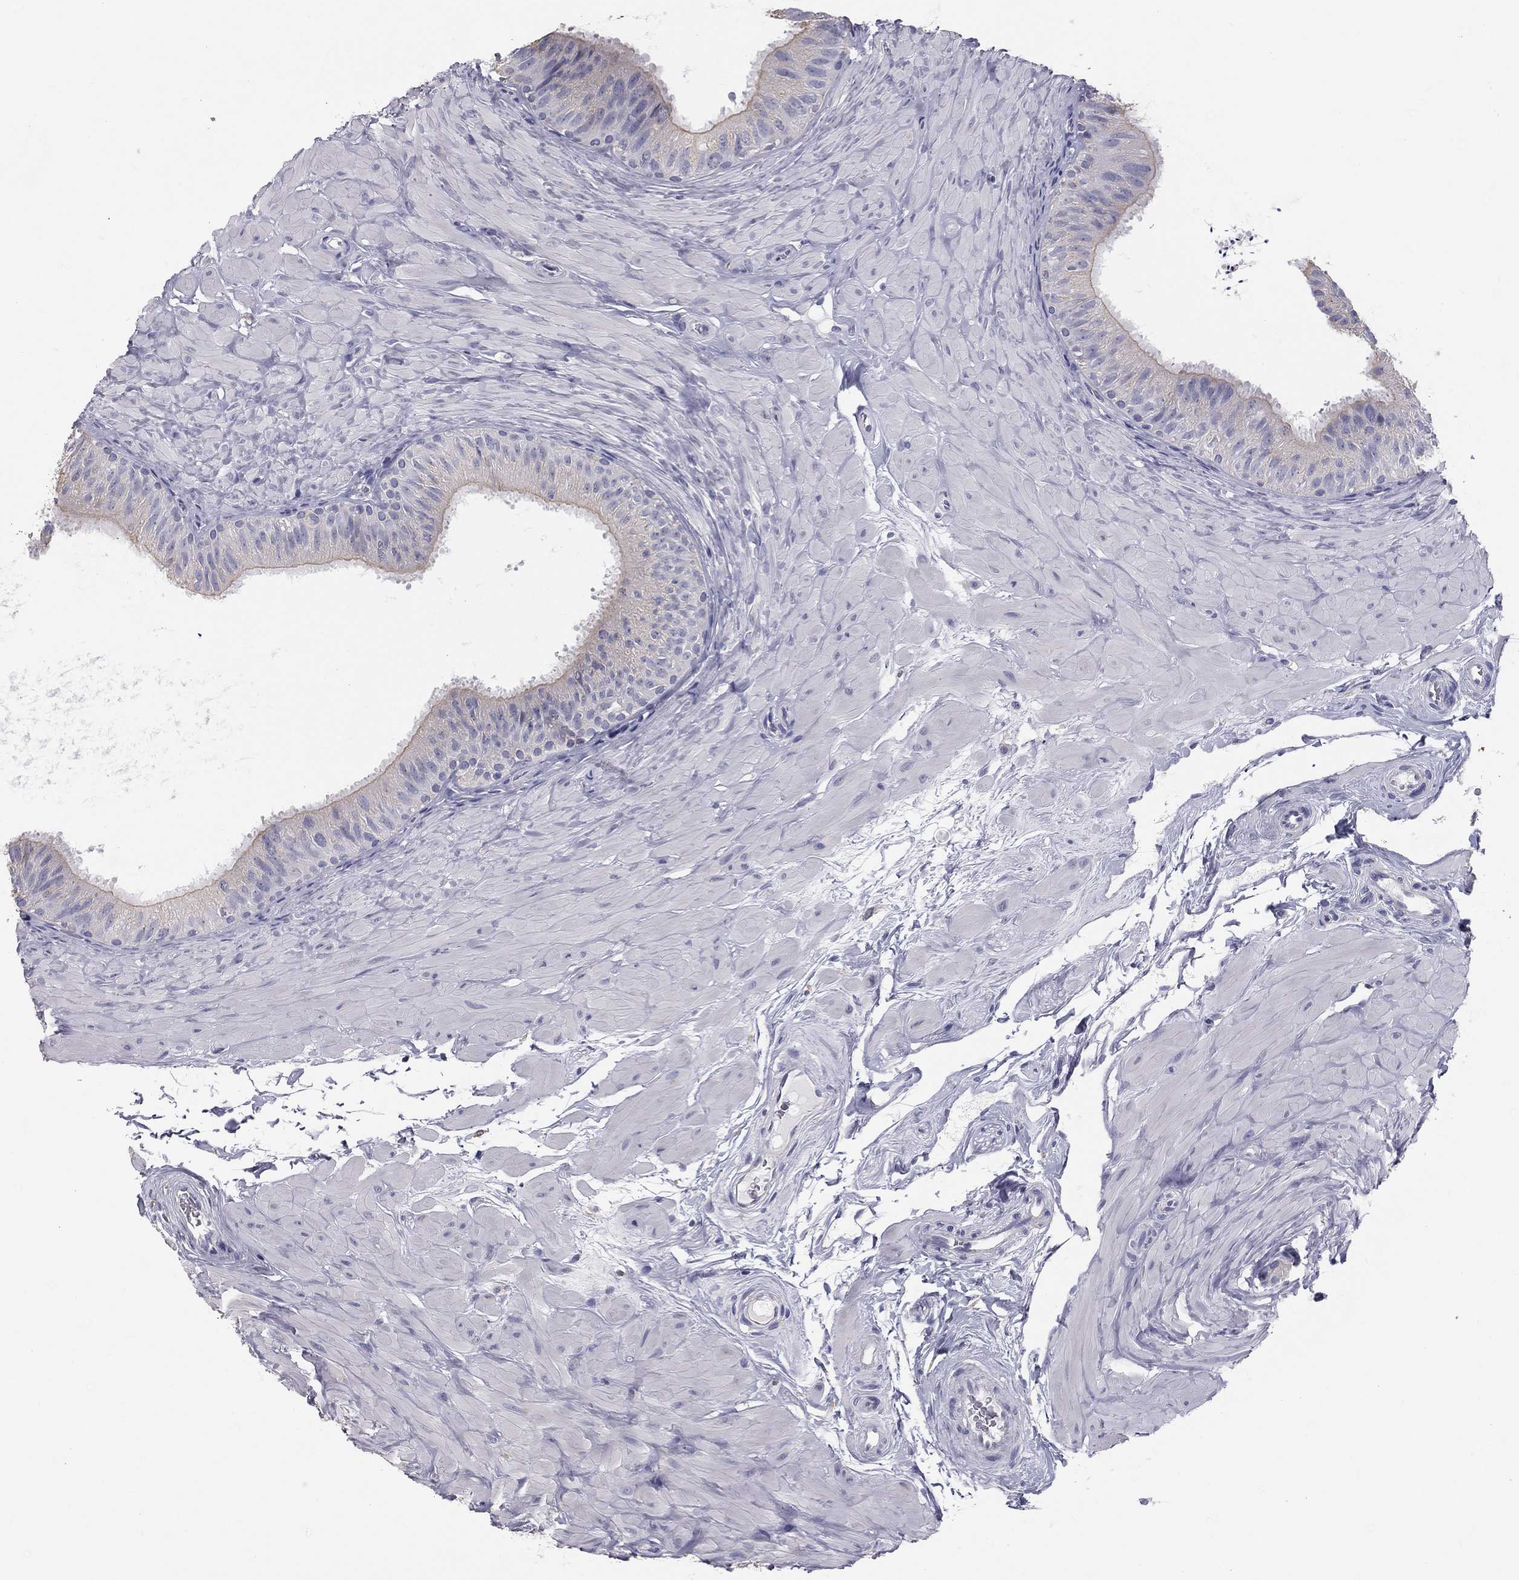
{"staining": {"intensity": "weak", "quantity": "25%-75%", "location": "cytoplasmic/membranous"}, "tissue": "epididymis", "cell_type": "Glandular cells", "image_type": "normal", "snomed": [{"axis": "morphology", "description": "Normal tissue, NOS"}, {"axis": "topography", "description": "Epididymis"}], "caption": "Immunohistochemistry (IHC) micrograph of benign epididymis: epididymis stained using IHC shows low levels of weak protein expression localized specifically in the cytoplasmic/membranous of glandular cells, appearing as a cytoplasmic/membranous brown color.", "gene": "MUC13", "patient": {"sex": "male", "age": 34}}